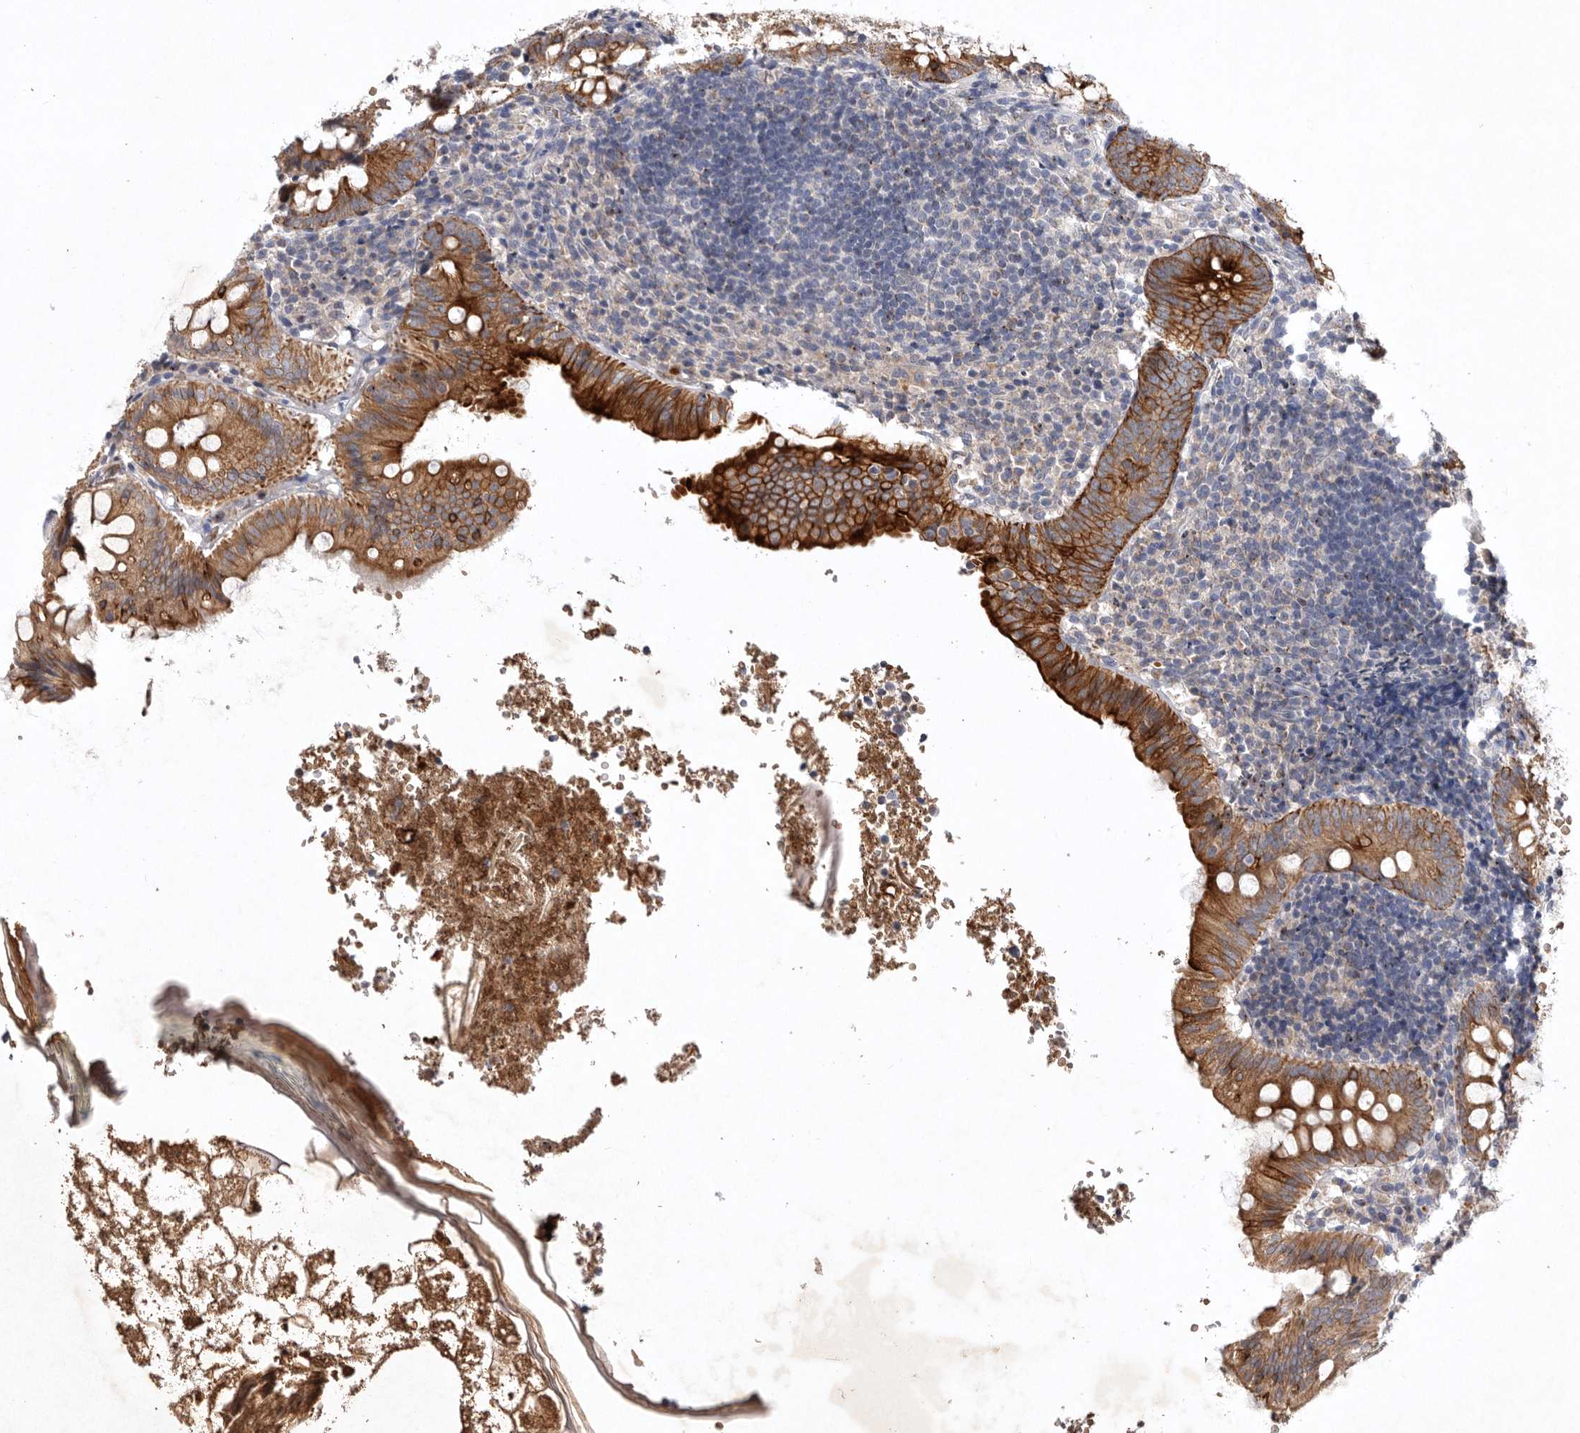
{"staining": {"intensity": "strong", "quantity": ">75%", "location": "cytoplasmic/membranous"}, "tissue": "appendix", "cell_type": "Glandular cells", "image_type": "normal", "snomed": [{"axis": "morphology", "description": "Normal tissue, NOS"}, {"axis": "topography", "description": "Appendix"}], "caption": "Immunohistochemical staining of unremarkable appendix displays strong cytoplasmic/membranous protein expression in approximately >75% of glandular cells.", "gene": "TNFSF14", "patient": {"sex": "male", "age": 8}}